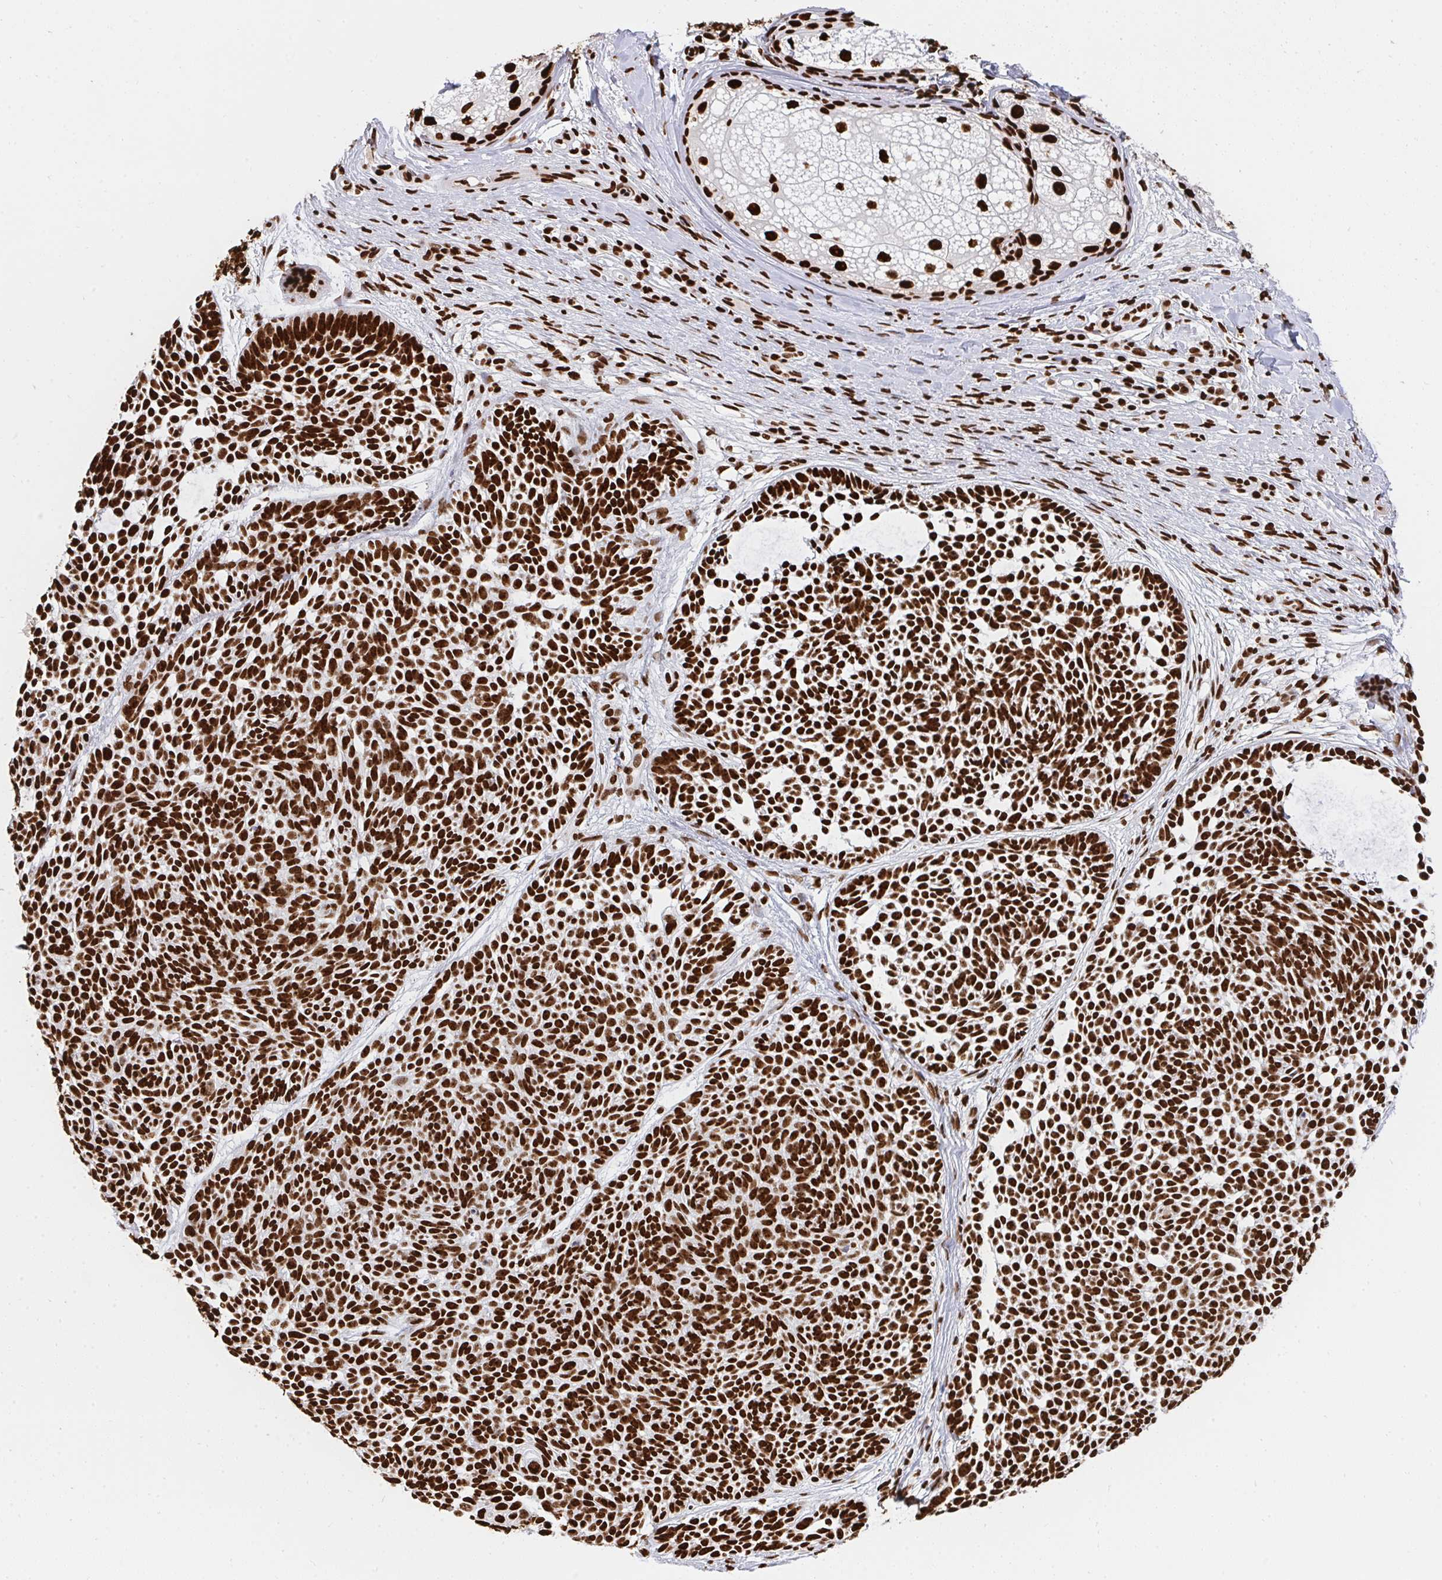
{"staining": {"intensity": "strong", "quantity": ">75%", "location": "nuclear"}, "tissue": "skin cancer", "cell_type": "Tumor cells", "image_type": "cancer", "snomed": [{"axis": "morphology", "description": "Basal cell carcinoma"}, {"axis": "topography", "description": "Skin"}, {"axis": "topography", "description": "Skin of trunk"}], "caption": "Immunohistochemical staining of basal cell carcinoma (skin) exhibits strong nuclear protein expression in about >75% of tumor cells. (Stains: DAB in brown, nuclei in blue, Microscopy: brightfield microscopy at high magnification).", "gene": "HNRNPL", "patient": {"sex": "male", "age": 74}}